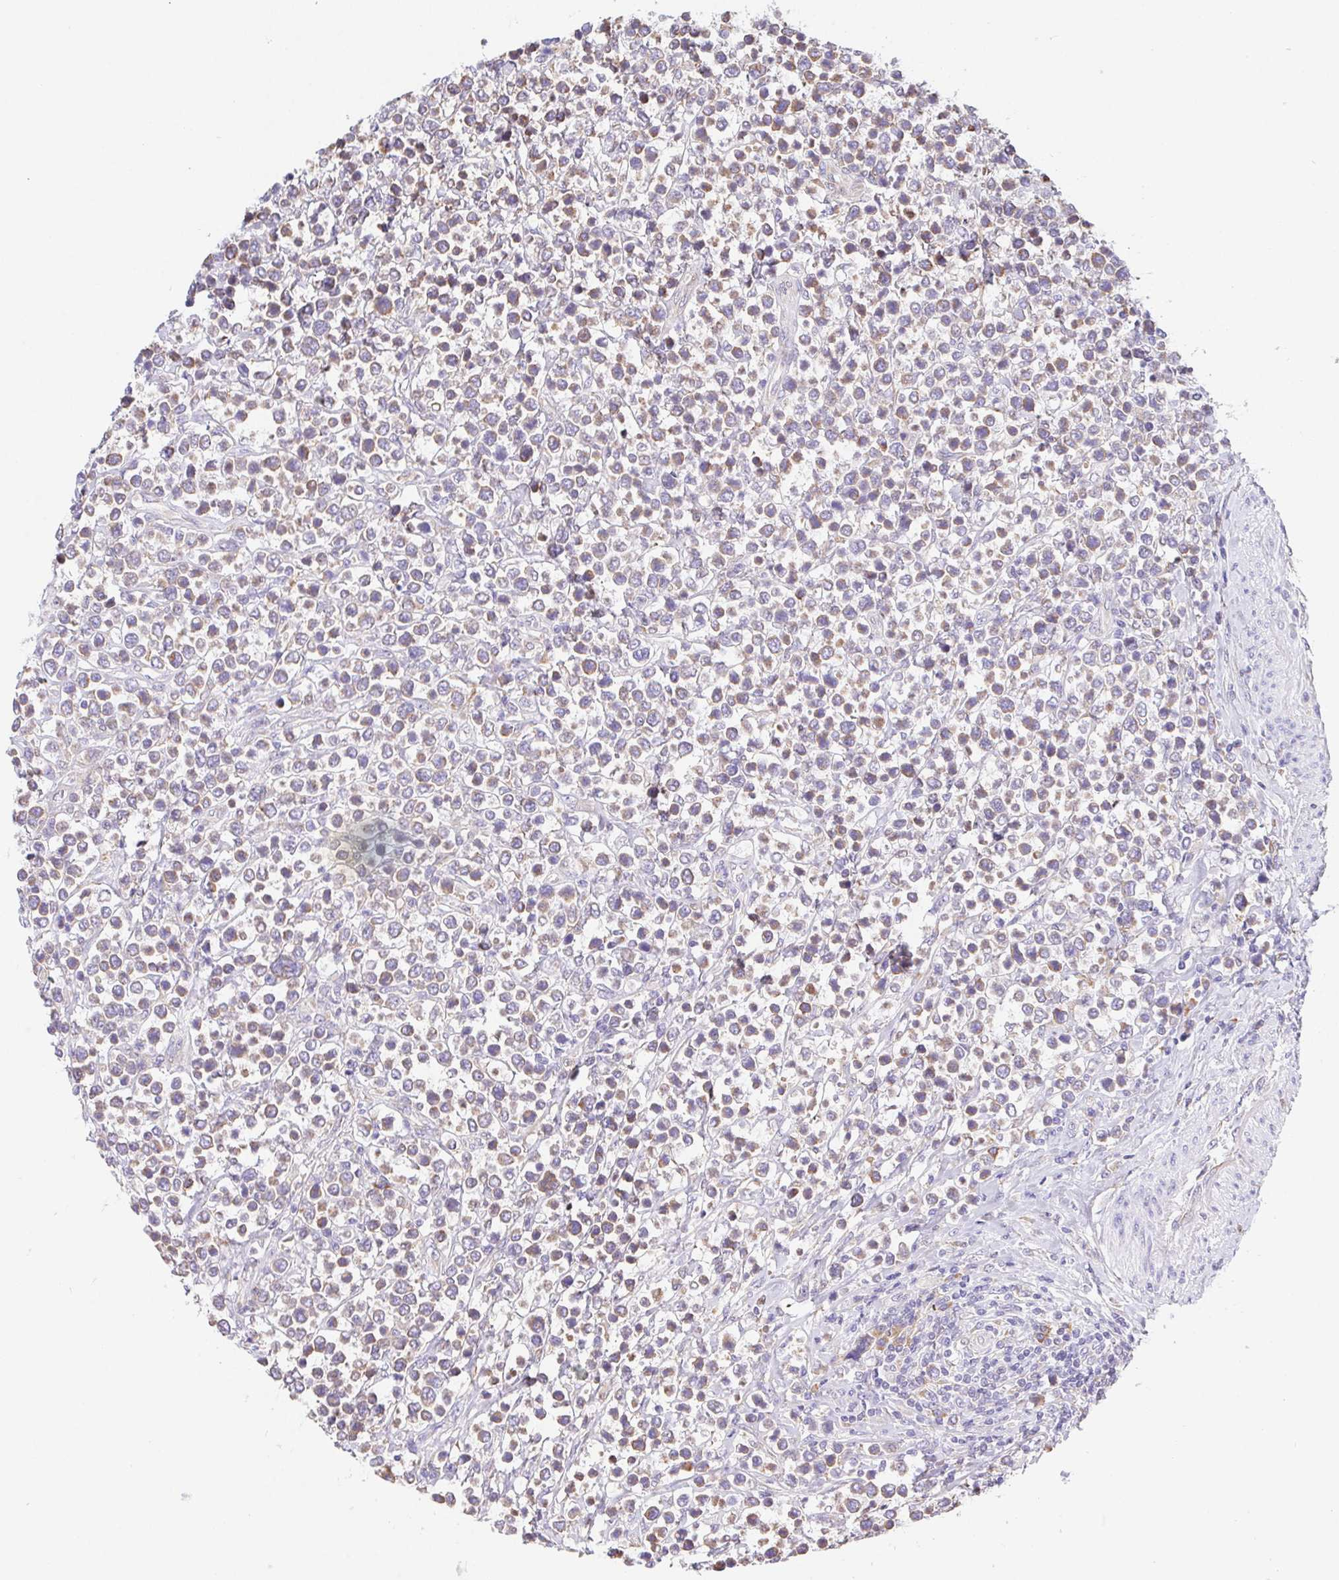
{"staining": {"intensity": "weak", "quantity": "25%-75%", "location": "cytoplasmic/membranous"}, "tissue": "lymphoma", "cell_type": "Tumor cells", "image_type": "cancer", "snomed": [{"axis": "morphology", "description": "Malignant lymphoma, non-Hodgkin's type, High grade"}, {"axis": "topography", "description": "Soft tissue"}], "caption": "IHC histopathology image of human lymphoma stained for a protein (brown), which displays low levels of weak cytoplasmic/membranous expression in approximately 25%-75% of tumor cells.", "gene": "ADAM8", "patient": {"sex": "female", "age": 56}}